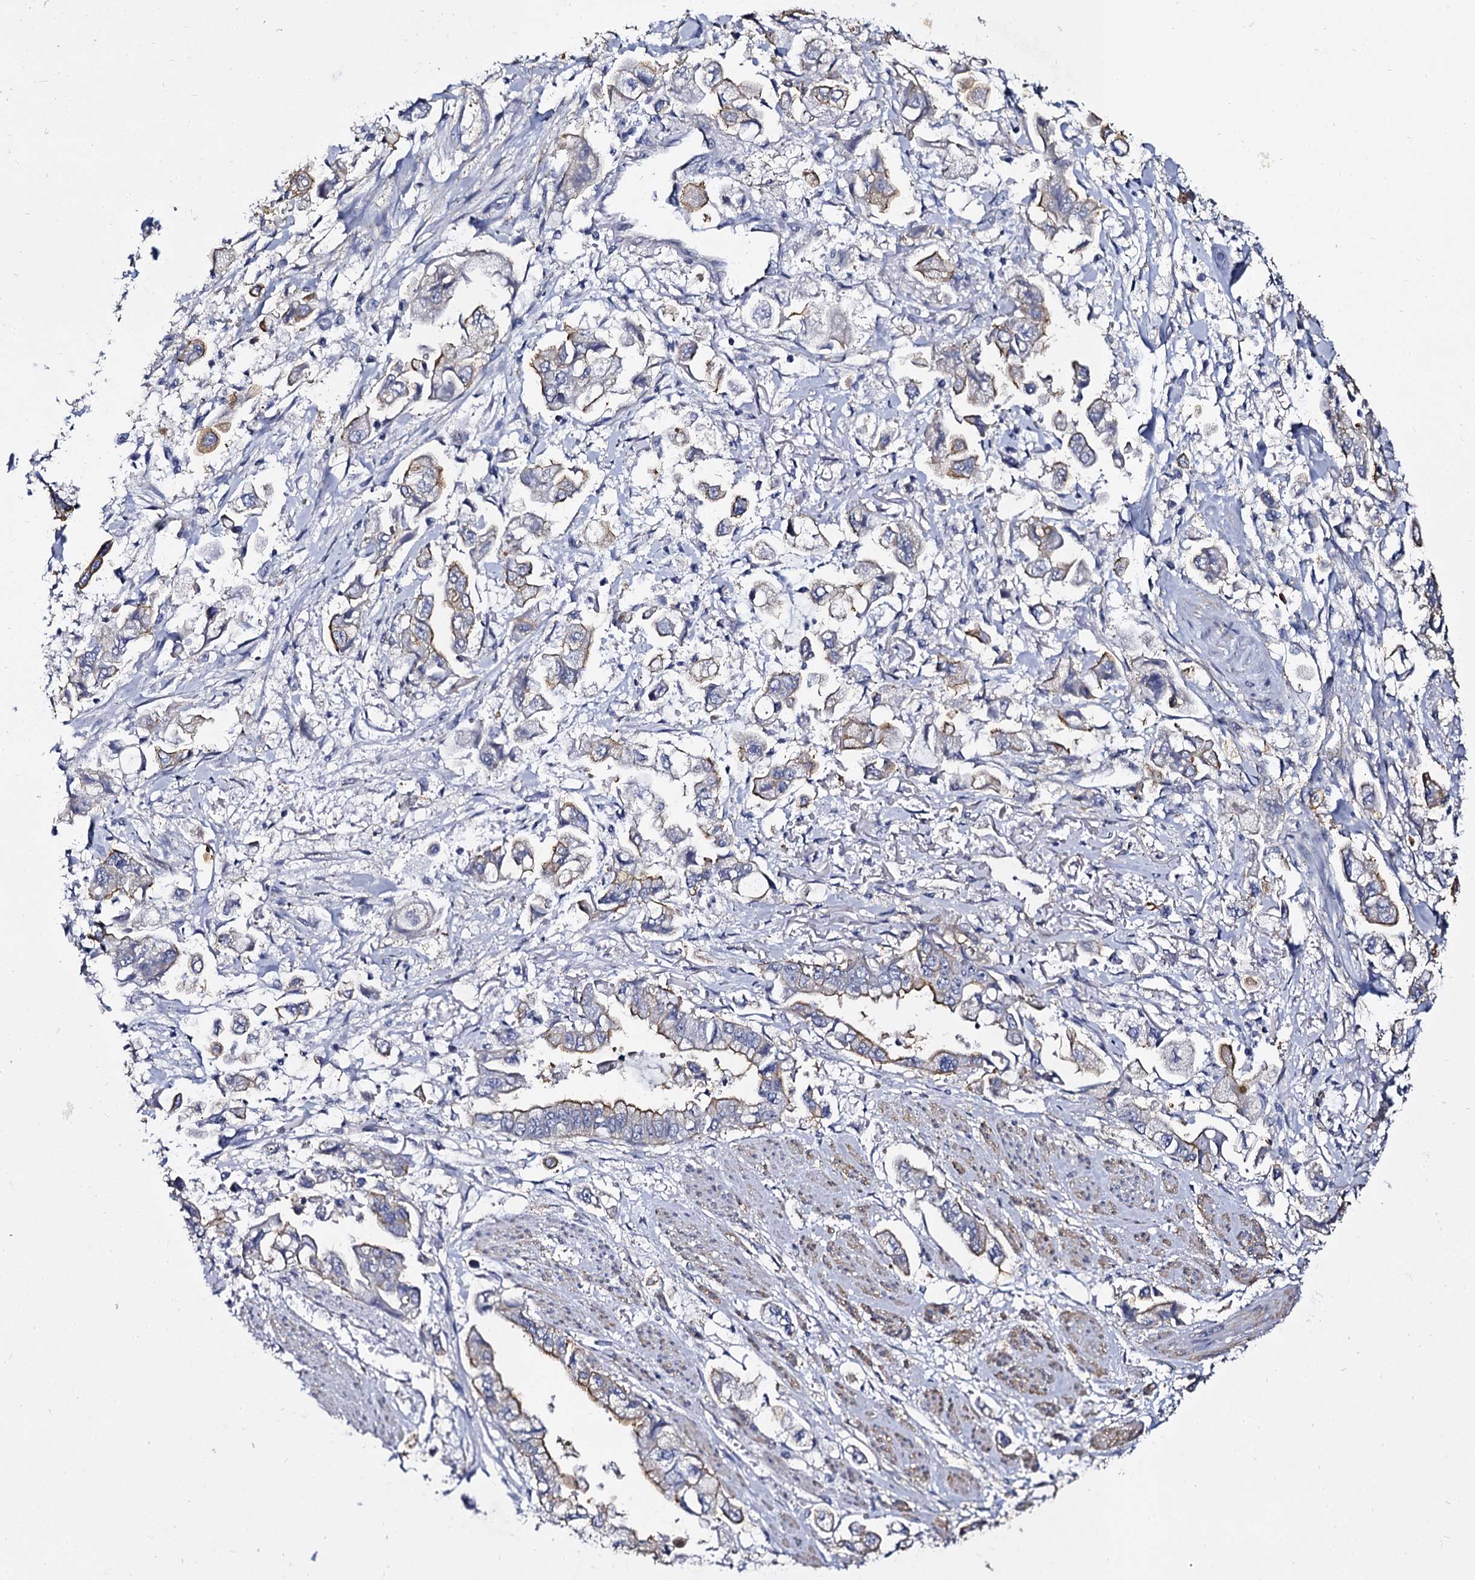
{"staining": {"intensity": "moderate", "quantity": "<25%", "location": "cytoplasmic/membranous"}, "tissue": "stomach cancer", "cell_type": "Tumor cells", "image_type": "cancer", "snomed": [{"axis": "morphology", "description": "Adenocarcinoma, NOS"}, {"axis": "topography", "description": "Stomach"}], "caption": "Tumor cells reveal moderate cytoplasmic/membranous positivity in approximately <25% of cells in stomach adenocarcinoma. The protein of interest is stained brown, and the nuclei are stained in blue (DAB (3,3'-diaminobenzidine) IHC with brightfield microscopy, high magnification).", "gene": "CBFB", "patient": {"sex": "male", "age": 62}}